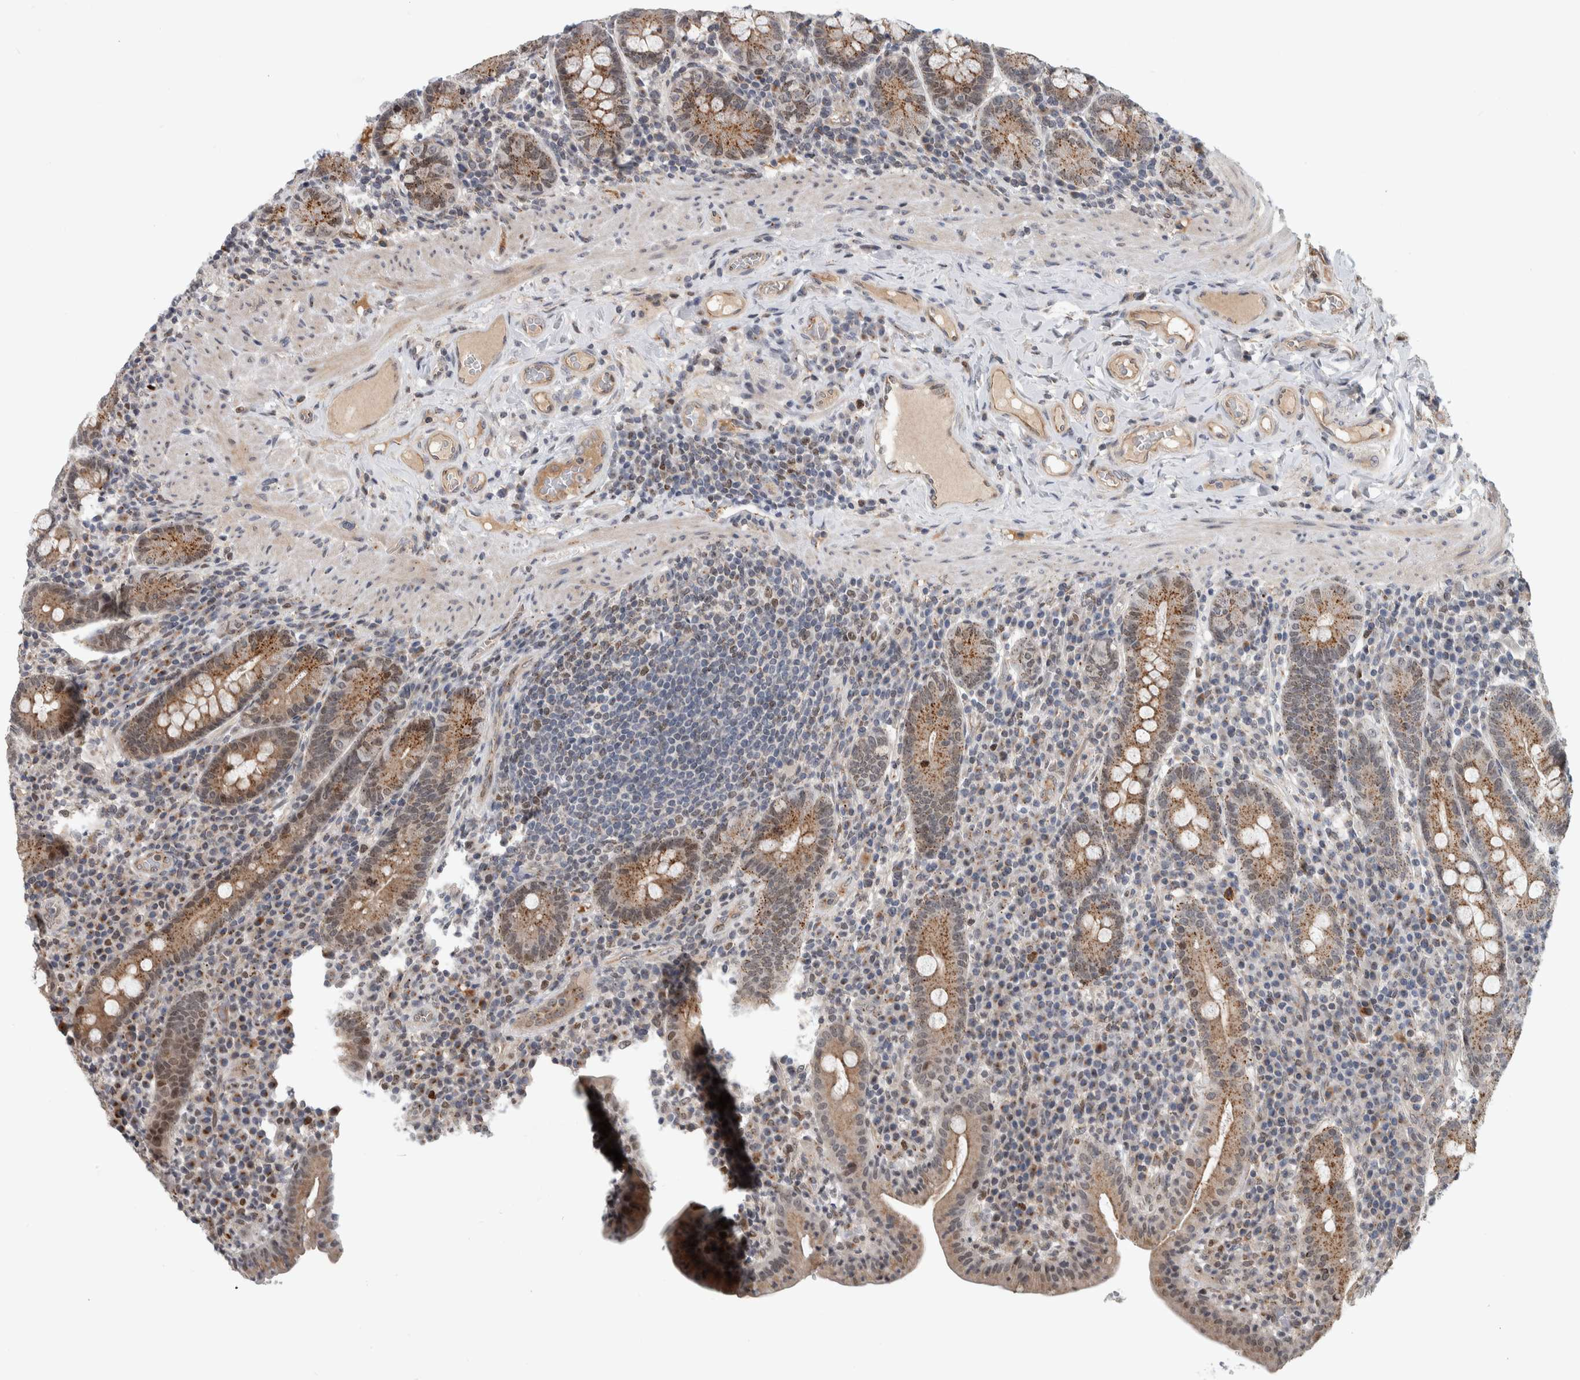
{"staining": {"intensity": "moderate", "quantity": ">75%", "location": "cytoplasmic/membranous"}, "tissue": "duodenum", "cell_type": "Glandular cells", "image_type": "normal", "snomed": [{"axis": "morphology", "description": "Normal tissue, NOS"}, {"axis": "morphology", "description": "Adenocarcinoma, NOS"}, {"axis": "topography", "description": "Pancreas"}, {"axis": "topography", "description": "Duodenum"}], "caption": "A brown stain shows moderate cytoplasmic/membranous positivity of a protein in glandular cells of normal duodenum. (Brightfield microscopy of DAB IHC at high magnification).", "gene": "MSL1", "patient": {"sex": "male", "age": 50}}